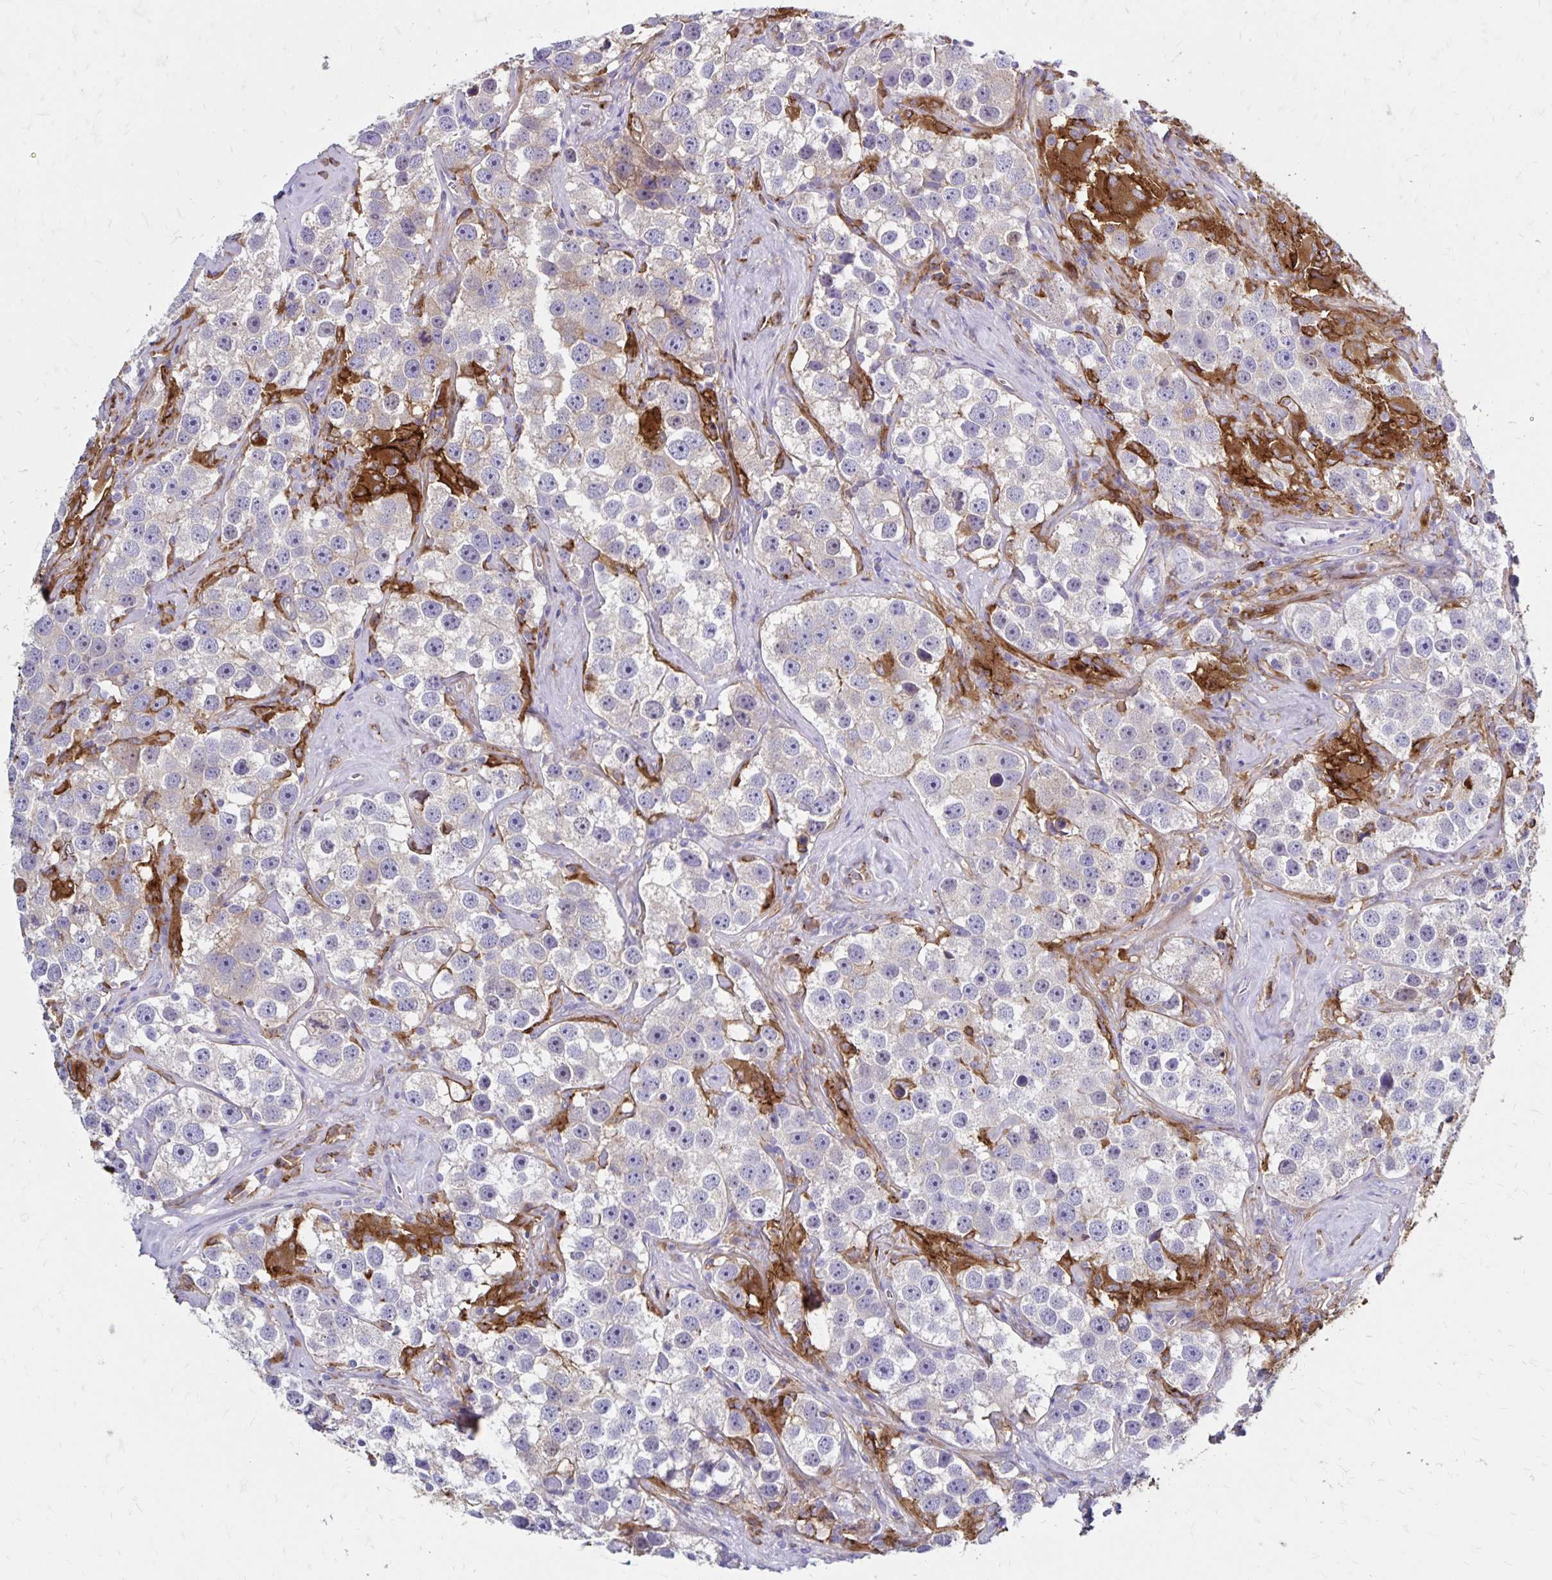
{"staining": {"intensity": "weak", "quantity": "<25%", "location": "cytoplasmic/membranous"}, "tissue": "testis cancer", "cell_type": "Tumor cells", "image_type": "cancer", "snomed": [{"axis": "morphology", "description": "Seminoma, NOS"}, {"axis": "topography", "description": "Testis"}], "caption": "High magnification brightfield microscopy of testis cancer (seminoma) stained with DAB (3,3'-diaminobenzidine) (brown) and counterstained with hematoxylin (blue): tumor cells show no significant staining.", "gene": "TNS3", "patient": {"sex": "male", "age": 49}}